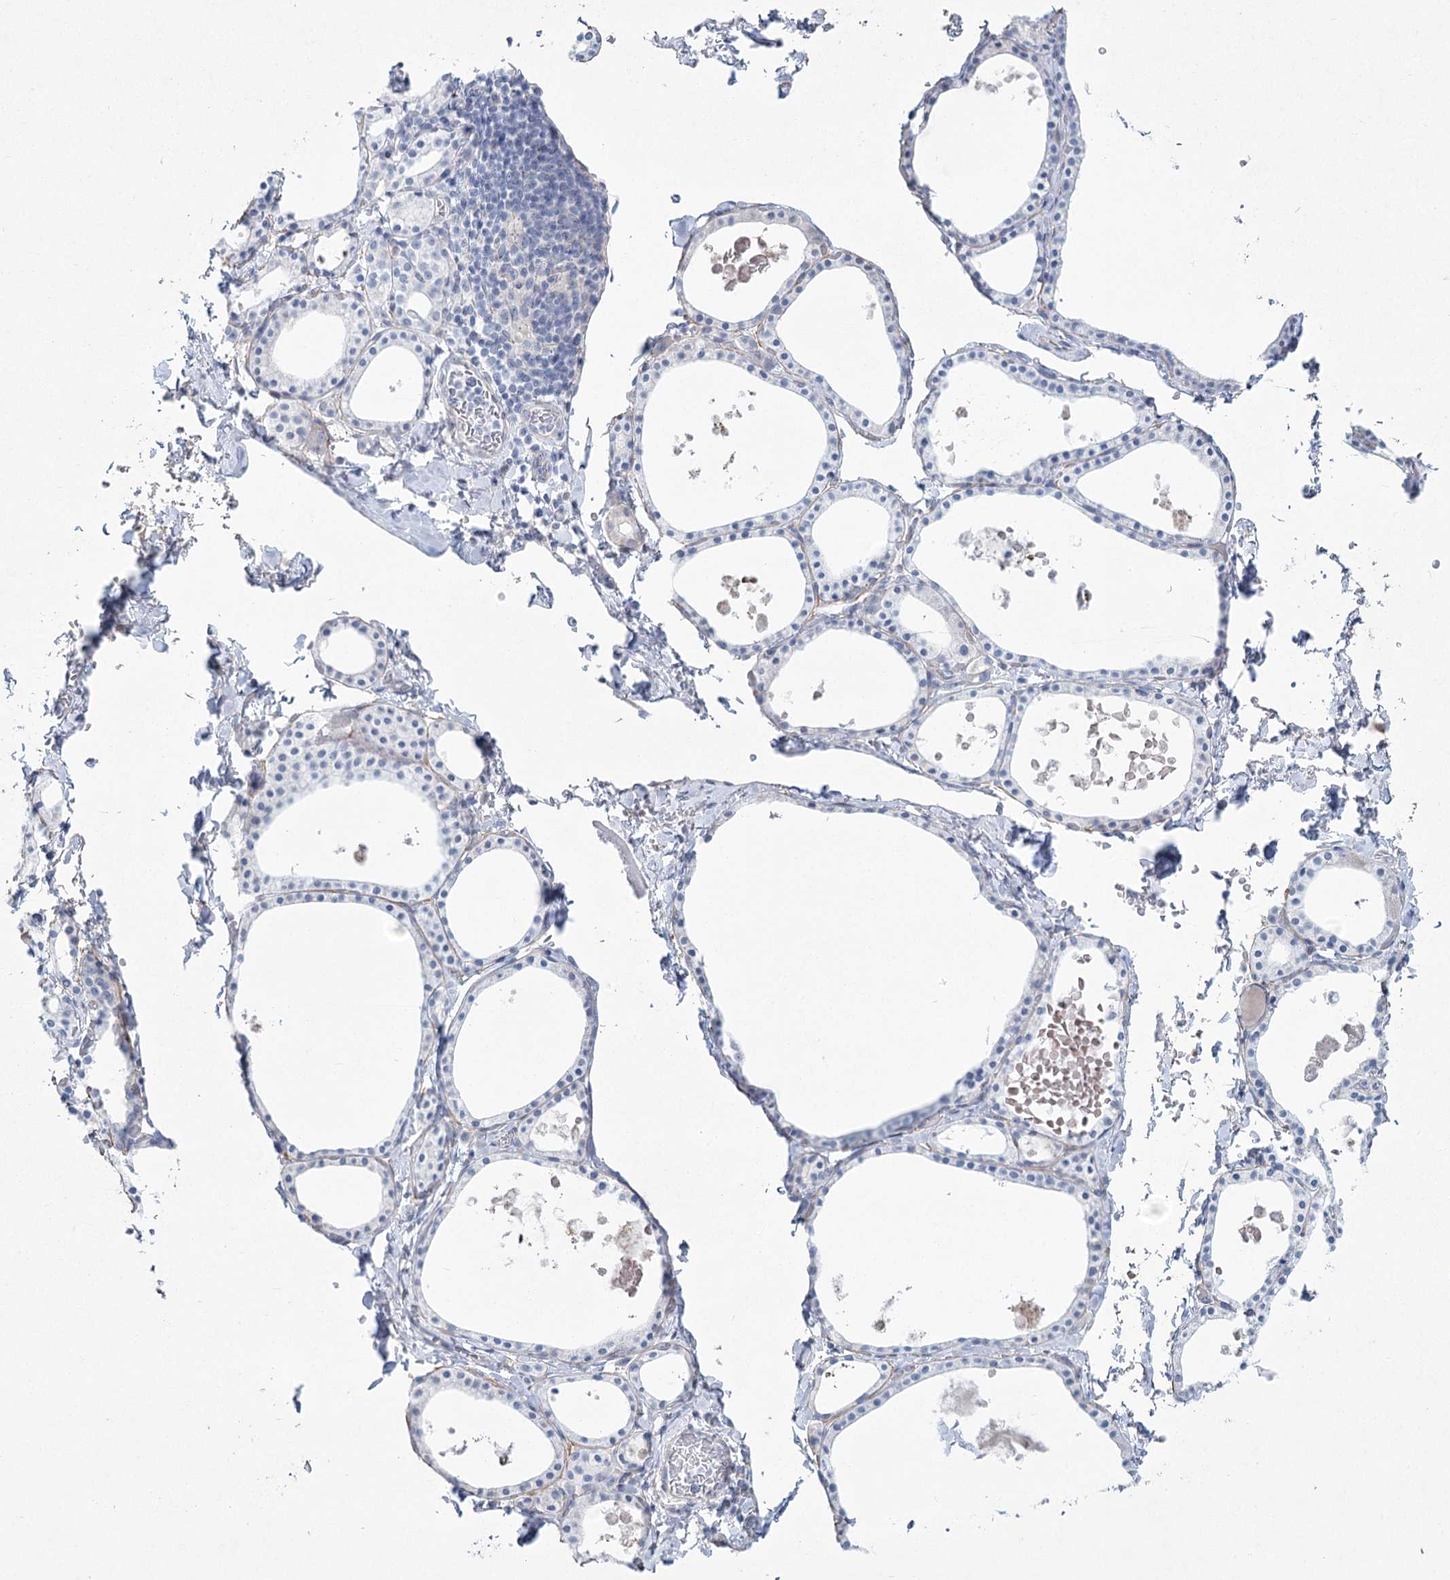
{"staining": {"intensity": "negative", "quantity": "none", "location": "none"}, "tissue": "thyroid gland", "cell_type": "Glandular cells", "image_type": "normal", "snomed": [{"axis": "morphology", "description": "Normal tissue, NOS"}, {"axis": "topography", "description": "Thyroid gland"}], "caption": "Immunohistochemical staining of benign human thyroid gland exhibits no significant staining in glandular cells.", "gene": "CCDC88A", "patient": {"sex": "male", "age": 56}}